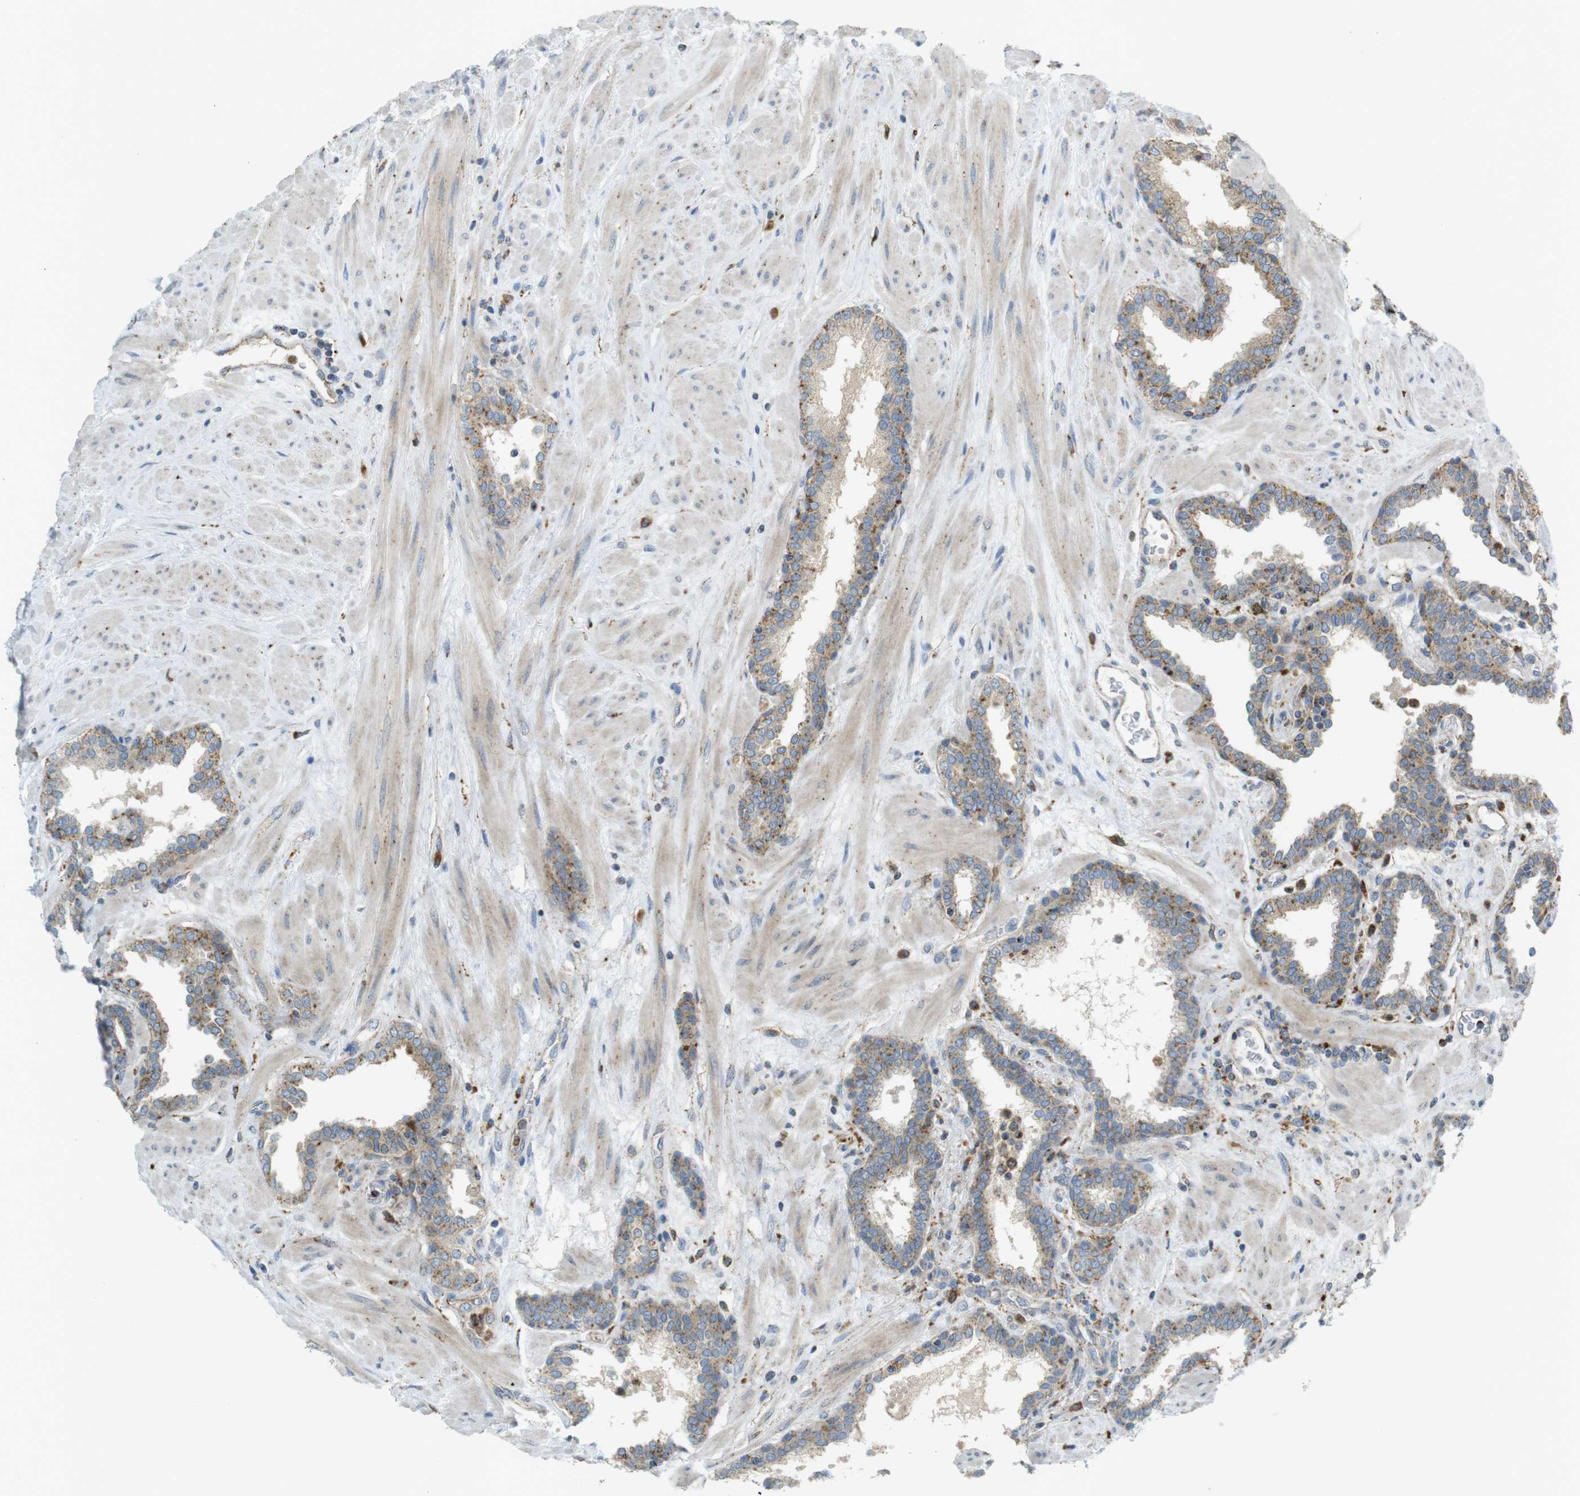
{"staining": {"intensity": "moderate", "quantity": ">75%", "location": "cytoplasmic/membranous"}, "tissue": "prostate", "cell_type": "Glandular cells", "image_type": "normal", "snomed": [{"axis": "morphology", "description": "Normal tissue, NOS"}, {"axis": "topography", "description": "Prostate"}], "caption": "A high-resolution histopathology image shows immunohistochemistry staining of benign prostate, which shows moderate cytoplasmic/membranous positivity in approximately >75% of glandular cells.", "gene": "LAMP1", "patient": {"sex": "male", "age": 51}}